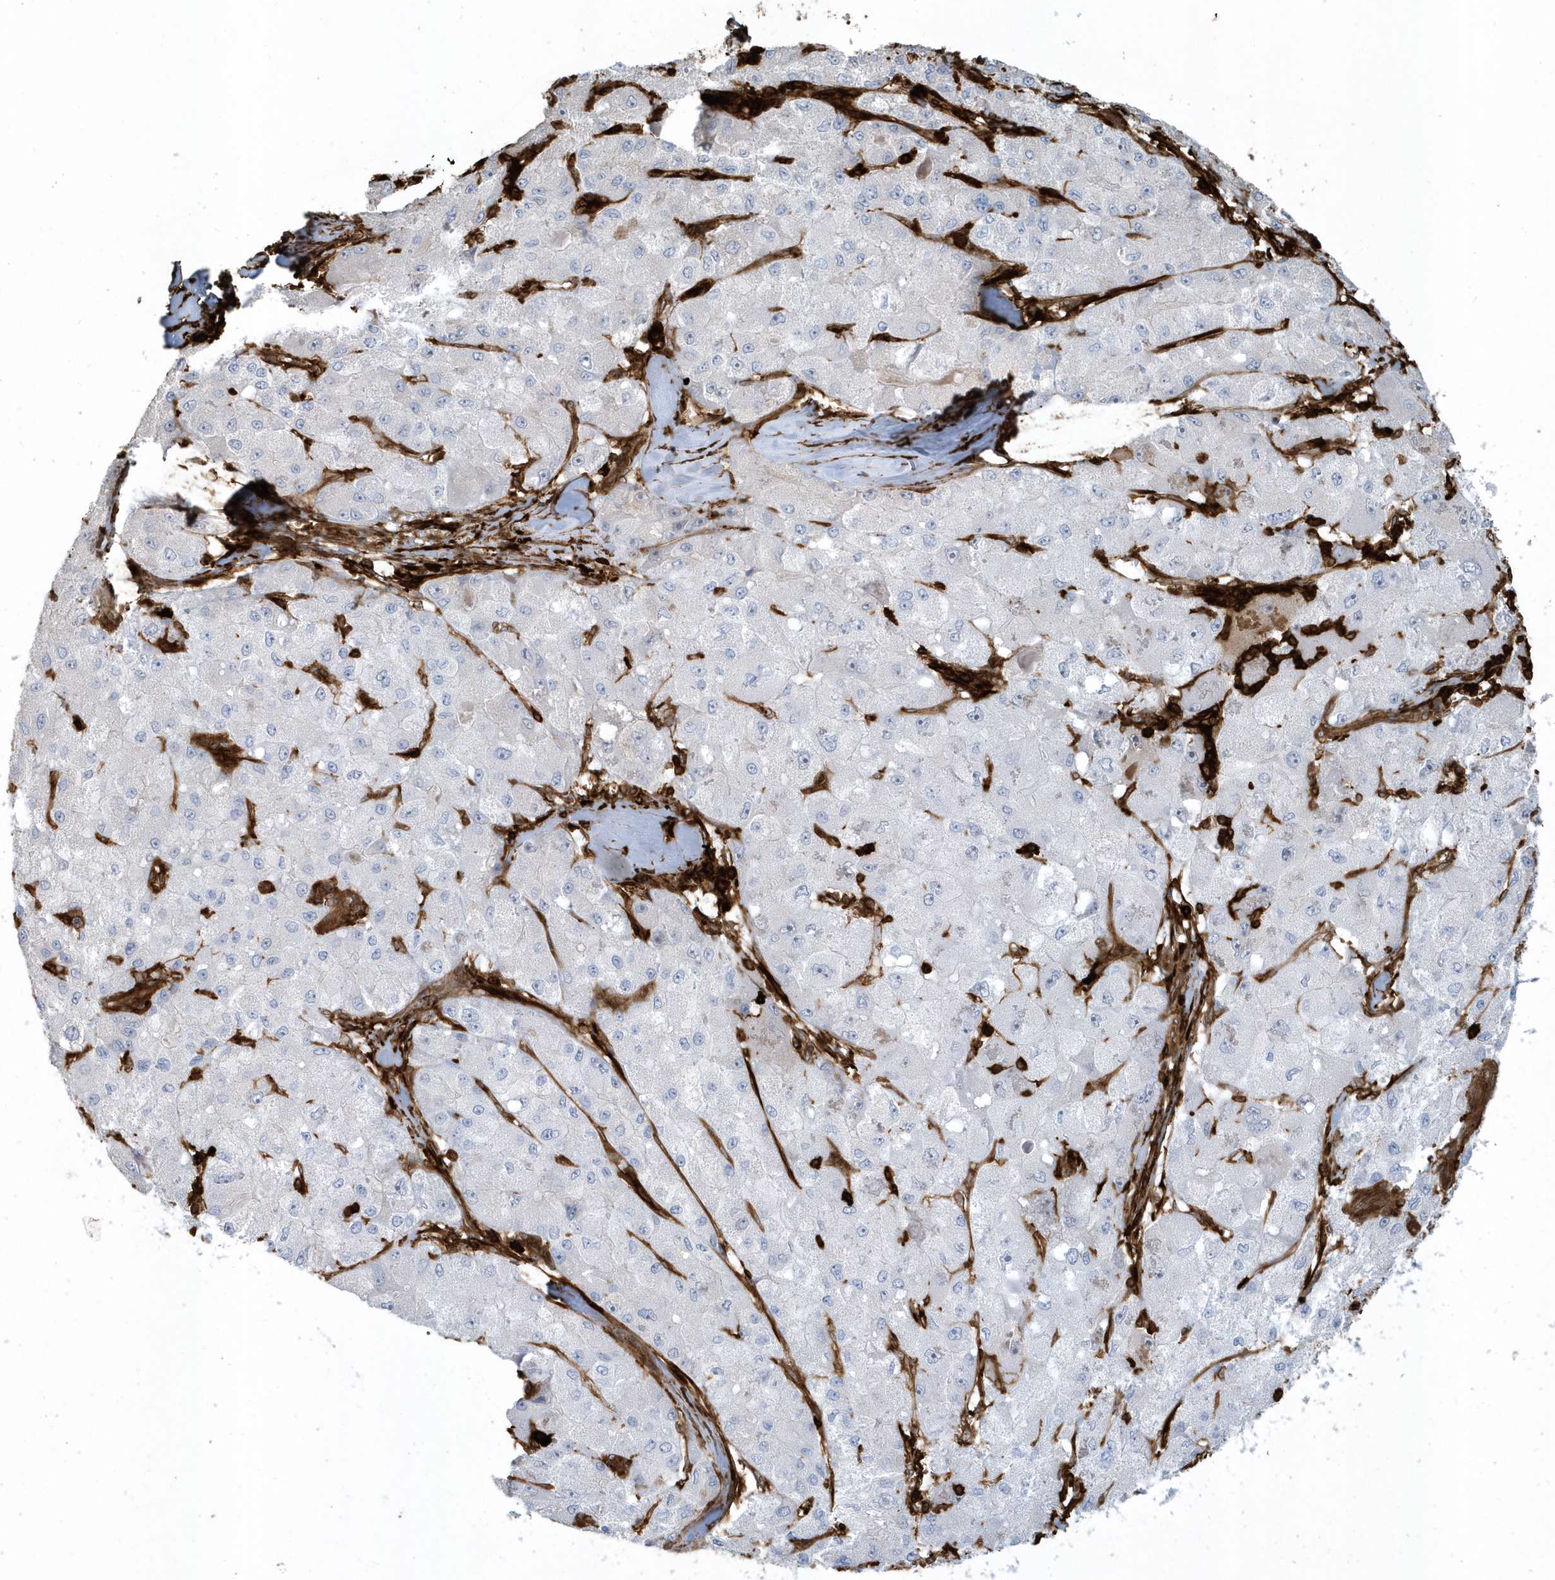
{"staining": {"intensity": "negative", "quantity": "none", "location": "none"}, "tissue": "liver cancer", "cell_type": "Tumor cells", "image_type": "cancer", "snomed": [{"axis": "morphology", "description": "Carcinoma, Hepatocellular, NOS"}, {"axis": "topography", "description": "Liver"}], "caption": "Immunohistochemistry (IHC) of liver cancer (hepatocellular carcinoma) demonstrates no positivity in tumor cells.", "gene": "CLCN6", "patient": {"sex": "male", "age": 80}}